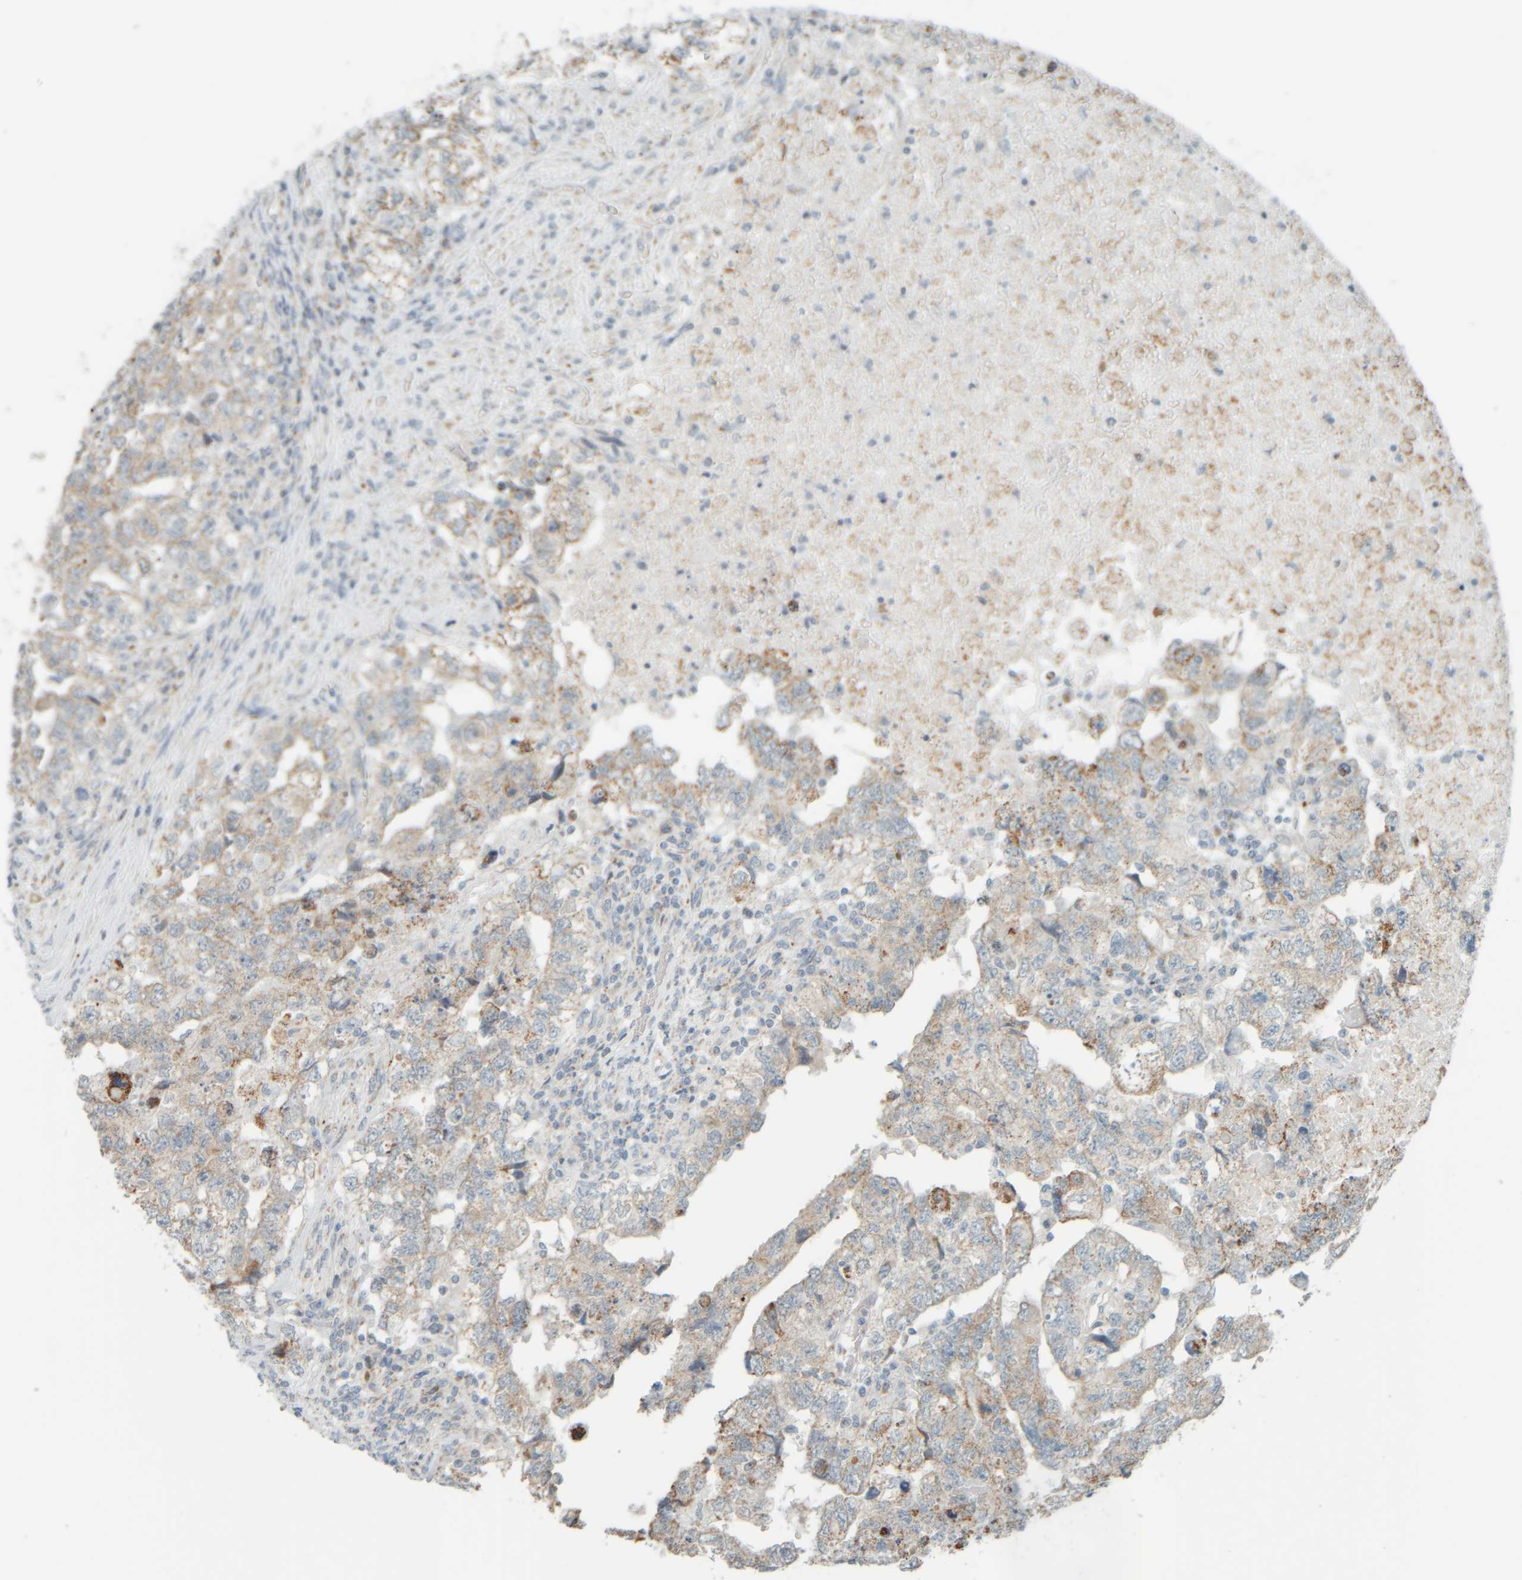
{"staining": {"intensity": "weak", "quantity": "<25%", "location": "cytoplasmic/membranous"}, "tissue": "testis cancer", "cell_type": "Tumor cells", "image_type": "cancer", "snomed": [{"axis": "morphology", "description": "Carcinoma, Embryonal, NOS"}, {"axis": "topography", "description": "Testis"}], "caption": "Micrograph shows no significant protein positivity in tumor cells of testis embryonal carcinoma.", "gene": "PTGES3L-AARSD1", "patient": {"sex": "male", "age": 36}}